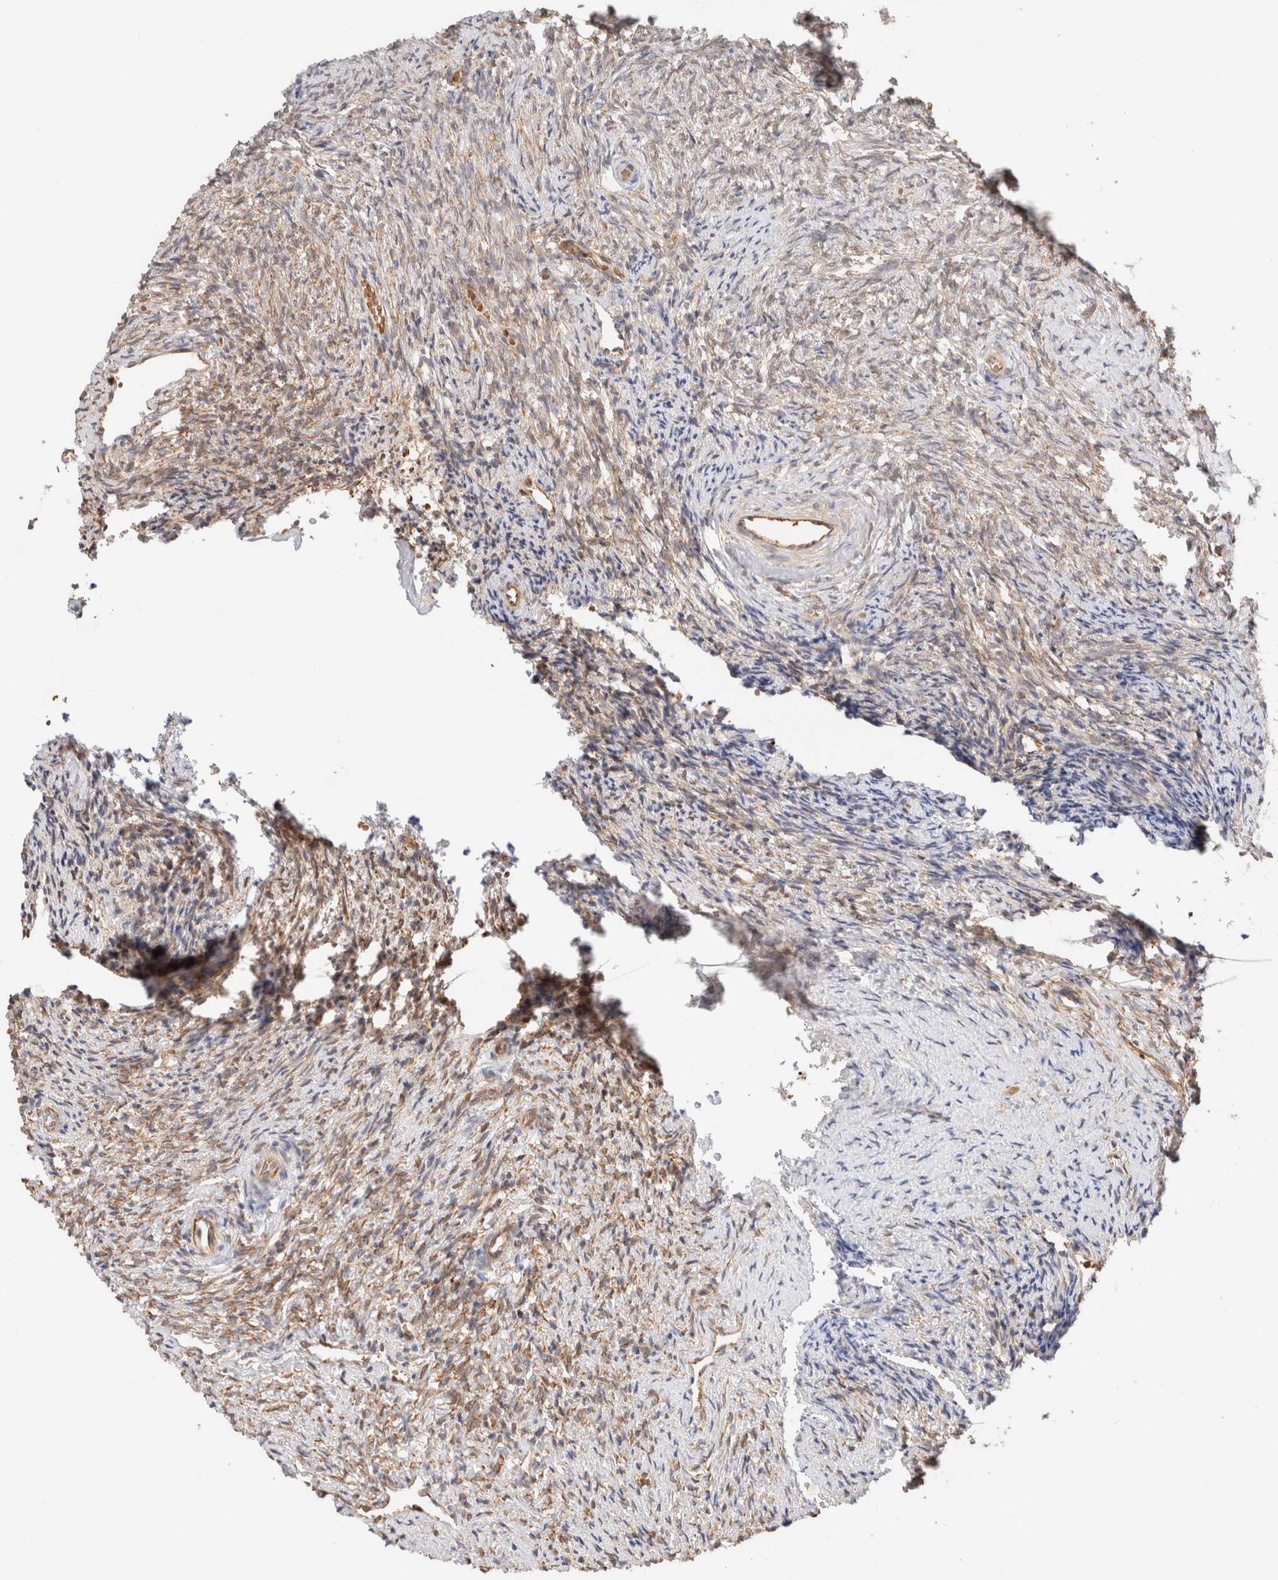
{"staining": {"intensity": "moderate", "quantity": "25%-75%", "location": "cytoplasmic/membranous"}, "tissue": "ovary", "cell_type": "Ovarian stroma cells", "image_type": "normal", "snomed": [{"axis": "morphology", "description": "Normal tissue, NOS"}, {"axis": "topography", "description": "Ovary"}], "caption": "High-power microscopy captured an IHC micrograph of normal ovary, revealing moderate cytoplasmic/membranous positivity in approximately 25%-75% of ovarian stroma cells.", "gene": "SYVN1", "patient": {"sex": "female", "age": 41}}